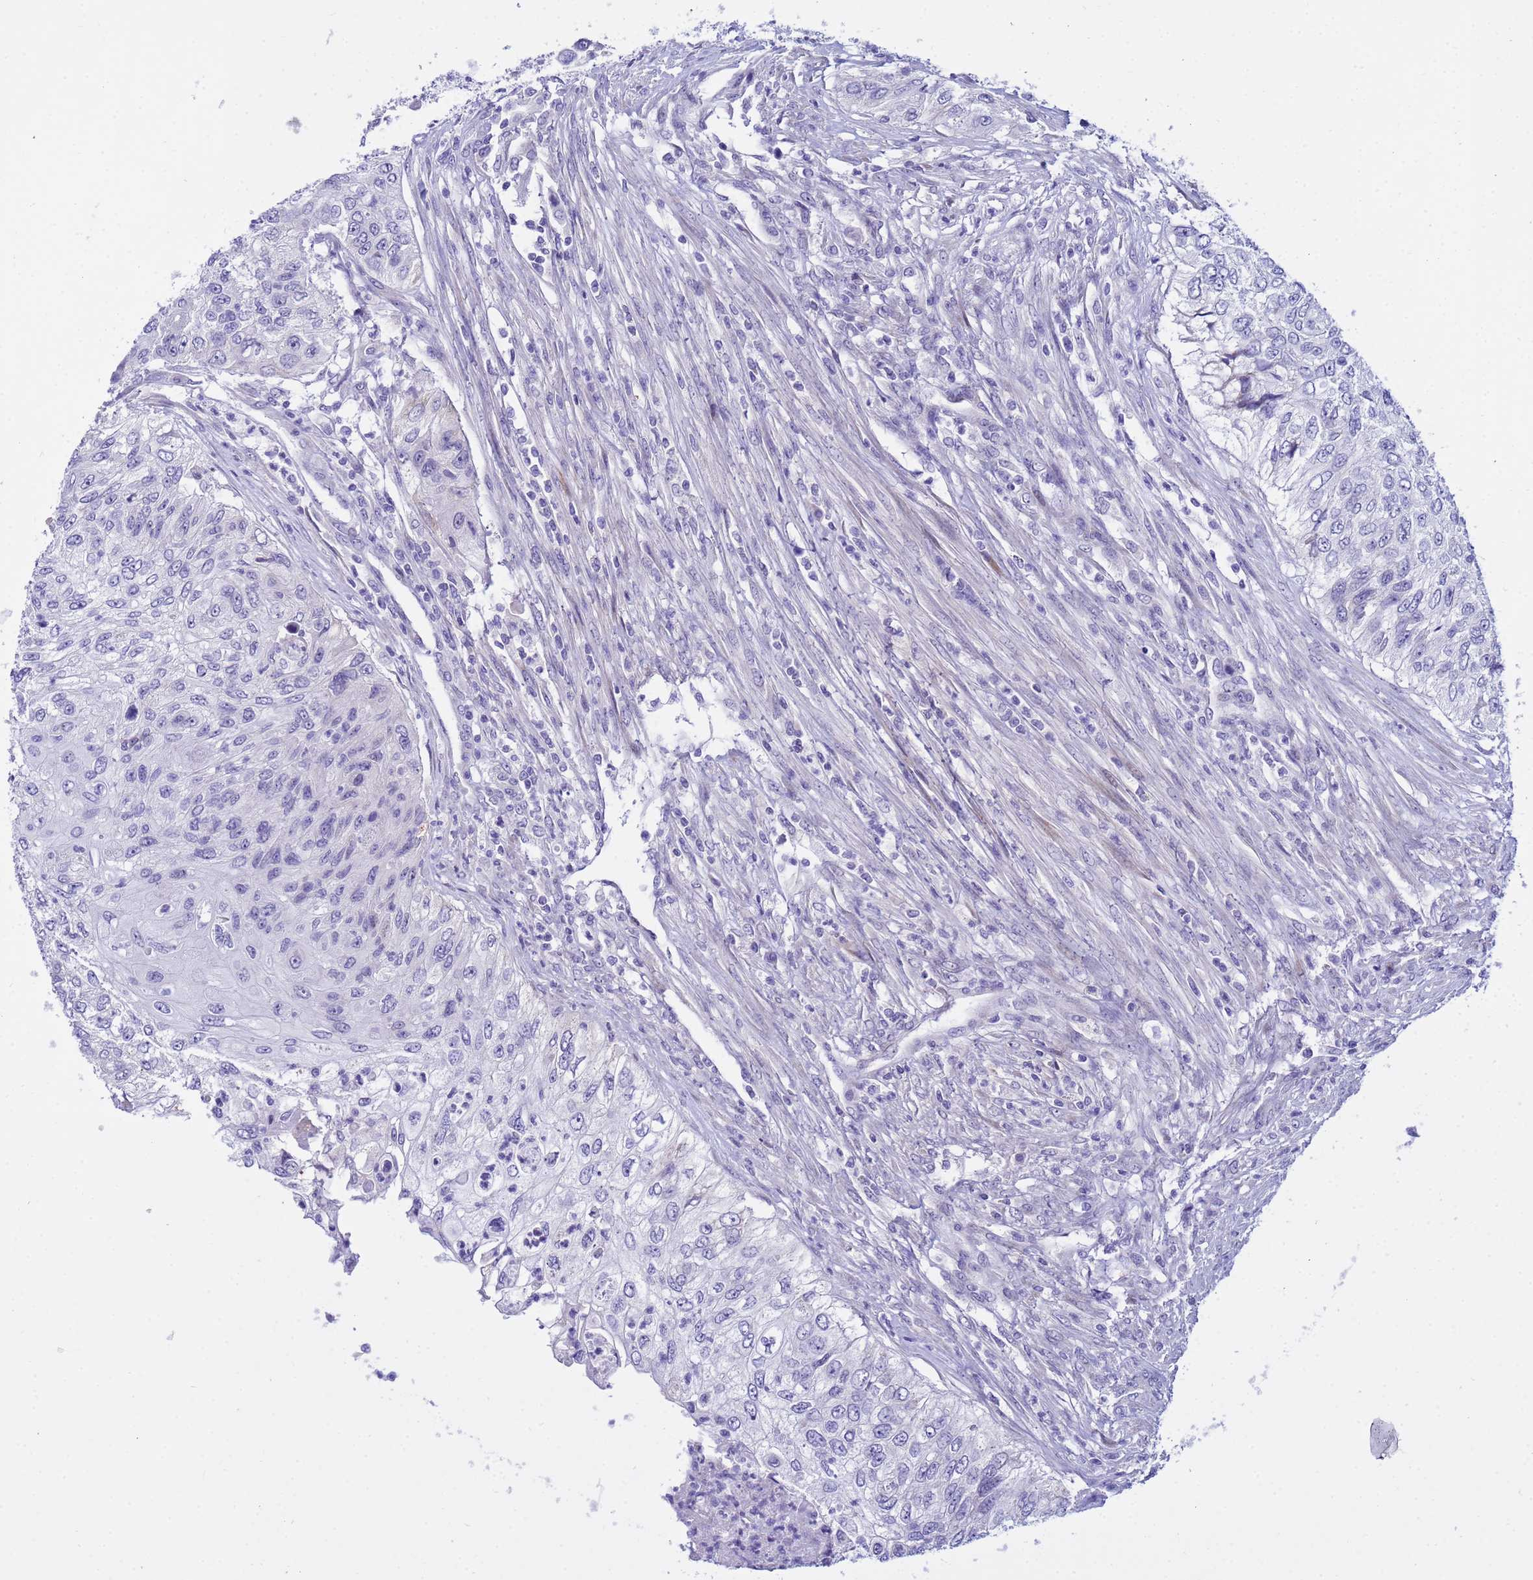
{"staining": {"intensity": "negative", "quantity": "none", "location": "none"}, "tissue": "urothelial cancer", "cell_type": "Tumor cells", "image_type": "cancer", "snomed": [{"axis": "morphology", "description": "Urothelial carcinoma, High grade"}, {"axis": "topography", "description": "Urinary bladder"}], "caption": "Immunohistochemical staining of urothelial carcinoma (high-grade) exhibits no significant expression in tumor cells. The staining was performed using DAB (3,3'-diaminobenzidine) to visualize the protein expression in brown, while the nuclei were stained in blue with hematoxylin (Magnification: 20x).", "gene": "IGSF11", "patient": {"sex": "female", "age": 60}}